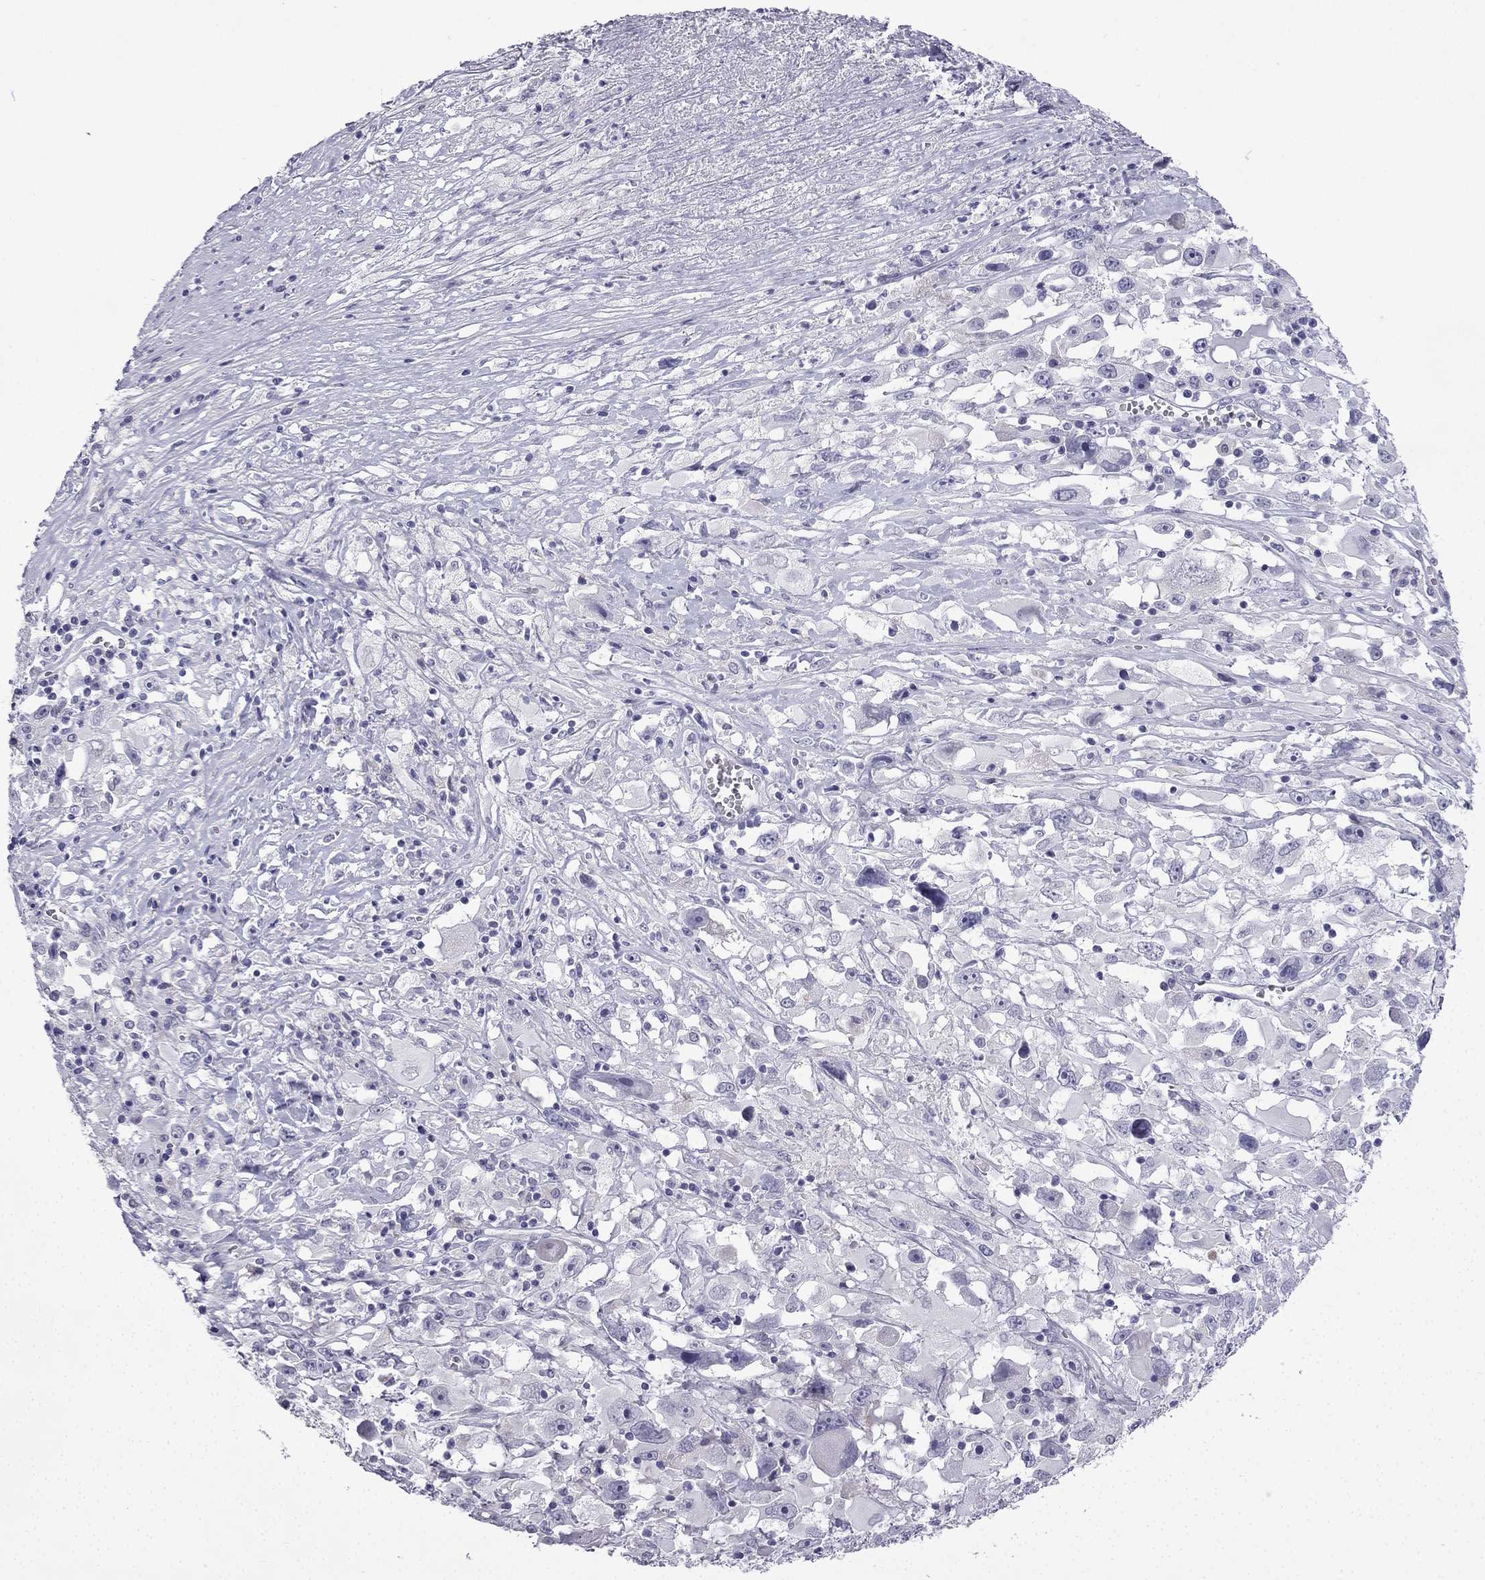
{"staining": {"intensity": "negative", "quantity": "none", "location": "none"}, "tissue": "melanoma", "cell_type": "Tumor cells", "image_type": "cancer", "snomed": [{"axis": "morphology", "description": "Malignant melanoma, Metastatic site"}, {"axis": "topography", "description": "Soft tissue"}], "caption": "High power microscopy histopathology image of an immunohistochemistry image of melanoma, revealing no significant staining in tumor cells.", "gene": "CFAP53", "patient": {"sex": "male", "age": 50}}